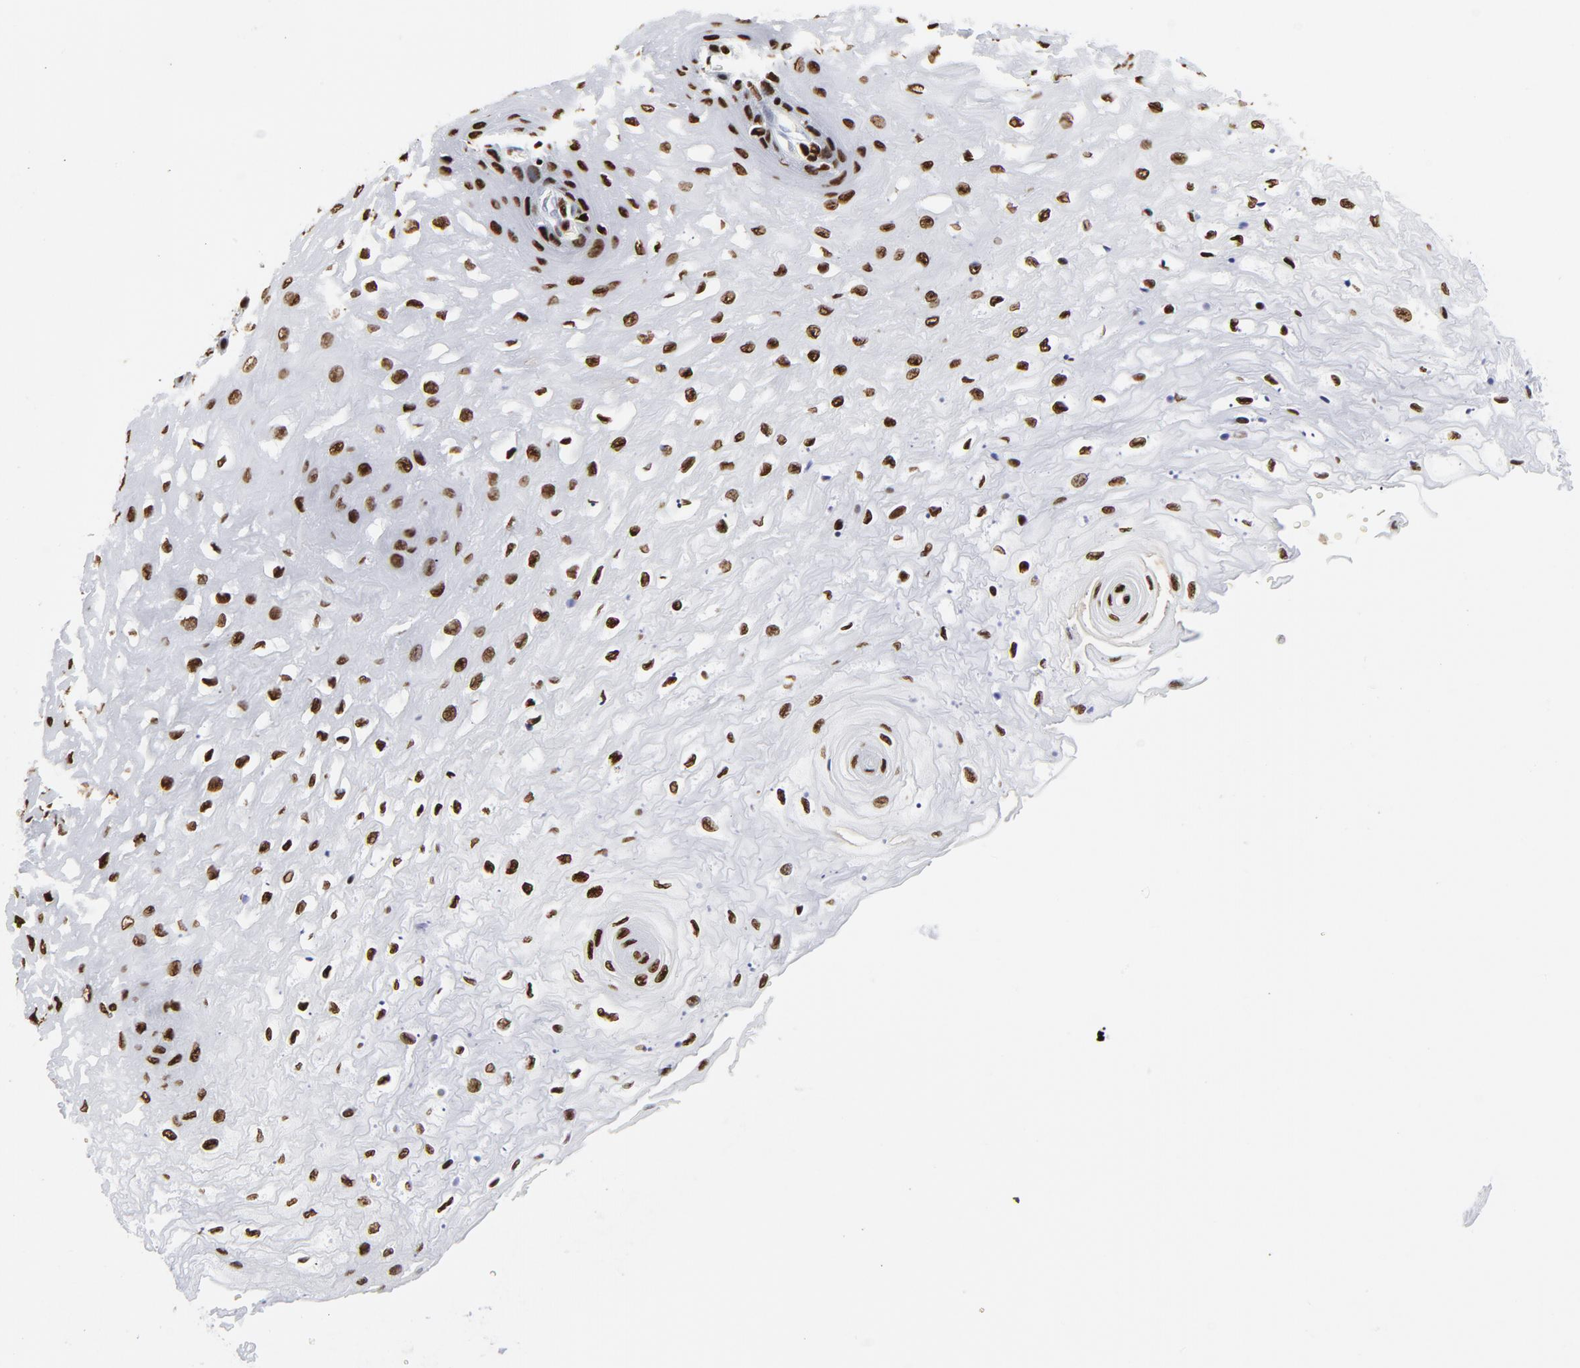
{"staining": {"intensity": "strong", "quantity": ">75%", "location": "nuclear"}, "tissue": "esophagus", "cell_type": "Squamous epithelial cells", "image_type": "normal", "snomed": [{"axis": "morphology", "description": "Normal tissue, NOS"}, {"axis": "topography", "description": "Esophagus"}], "caption": "An image of esophagus stained for a protein exhibits strong nuclear brown staining in squamous epithelial cells.", "gene": "SMARCC2", "patient": {"sex": "female", "age": 72}}